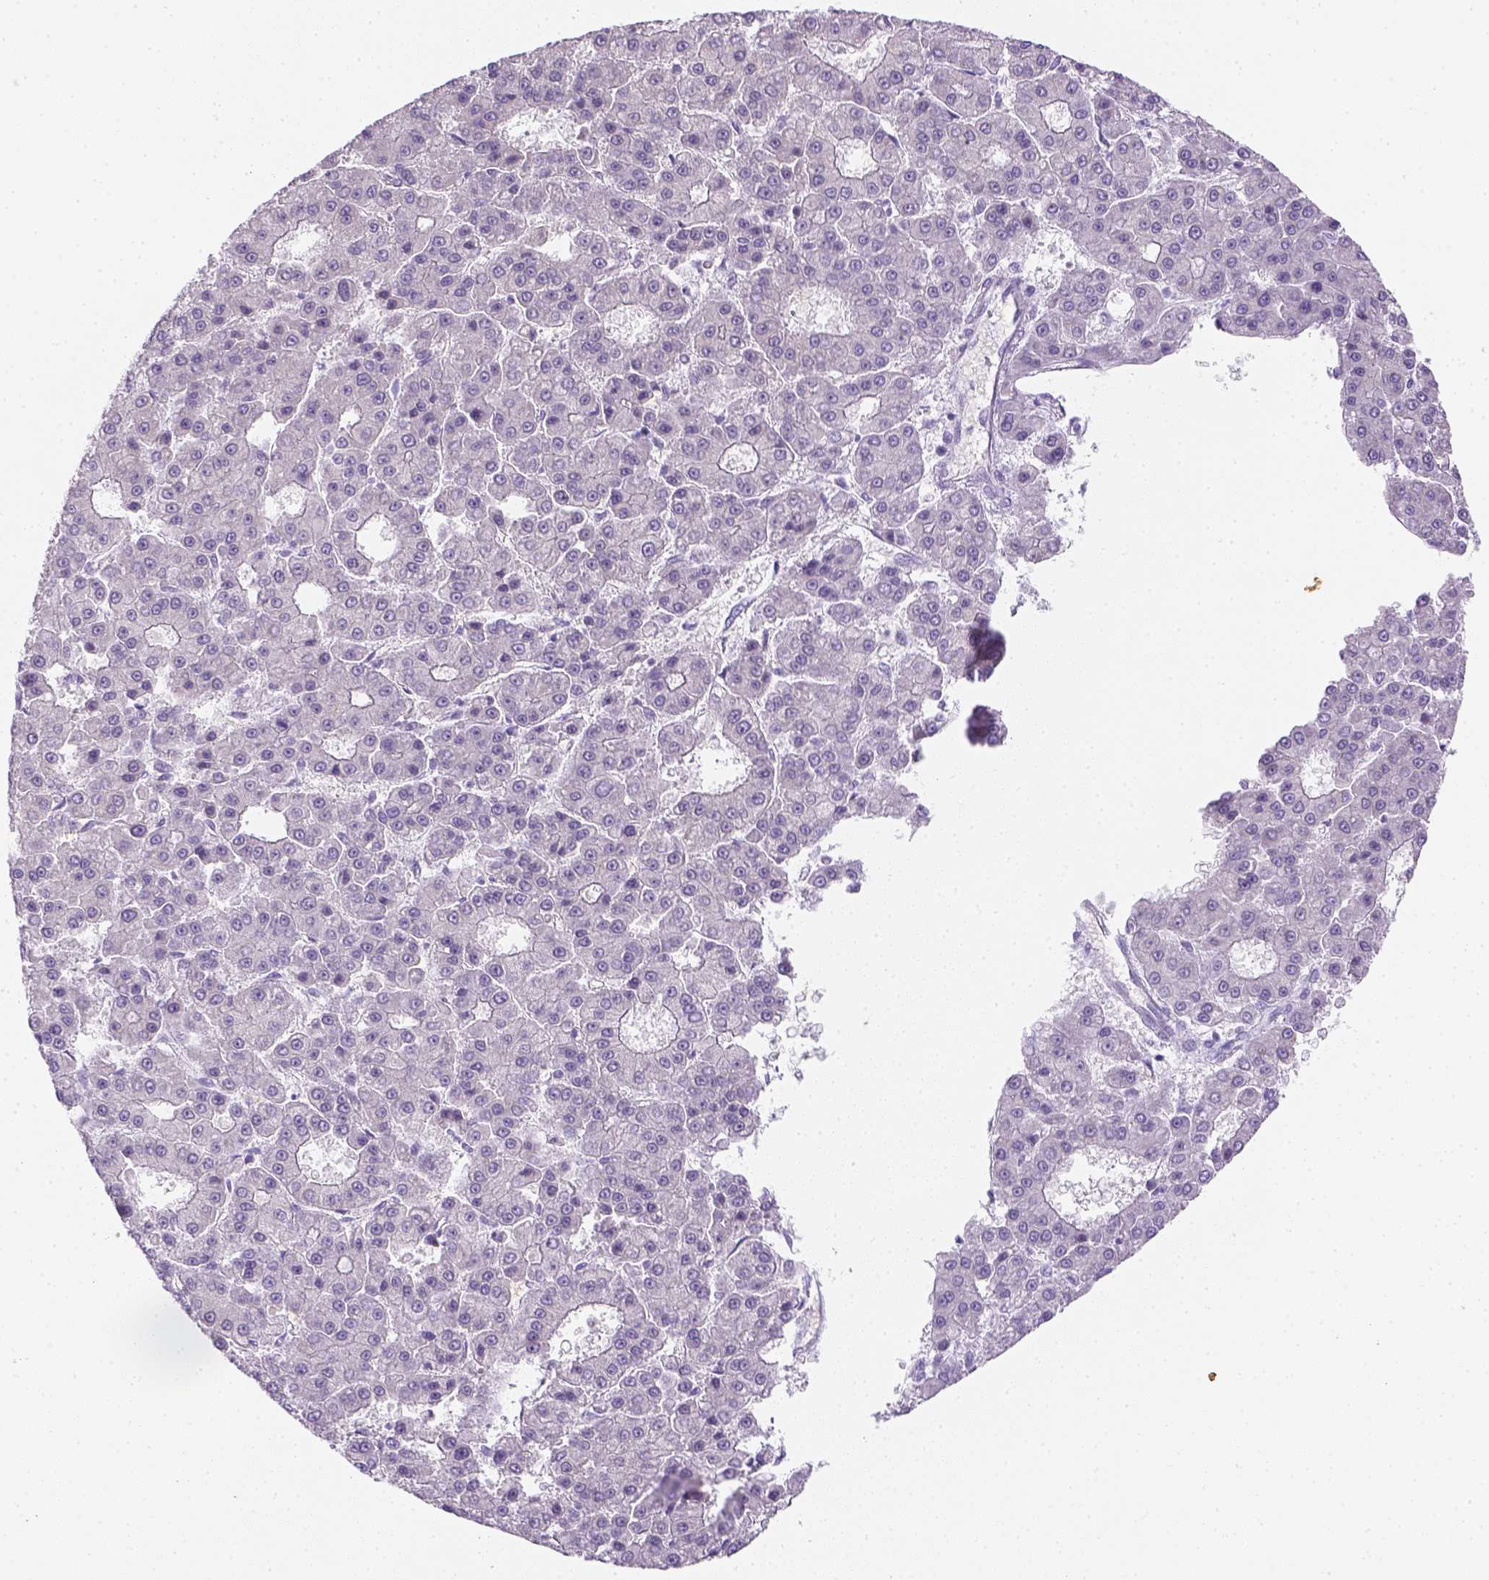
{"staining": {"intensity": "negative", "quantity": "none", "location": "none"}, "tissue": "liver cancer", "cell_type": "Tumor cells", "image_type": "cancer", "snomed": [{"axis": "morphology", "description": "Carcinoma, Hepatocellular, NOS"}, {"axis": "topography", "description": "Liver"}], "caption": "Liver cancer (hepatocellular carcinoma) stained for a protein using IHC shows no staining tumor cells.", "gene": "CACNB1", "patient": {"sex": "male", "age": 70}}